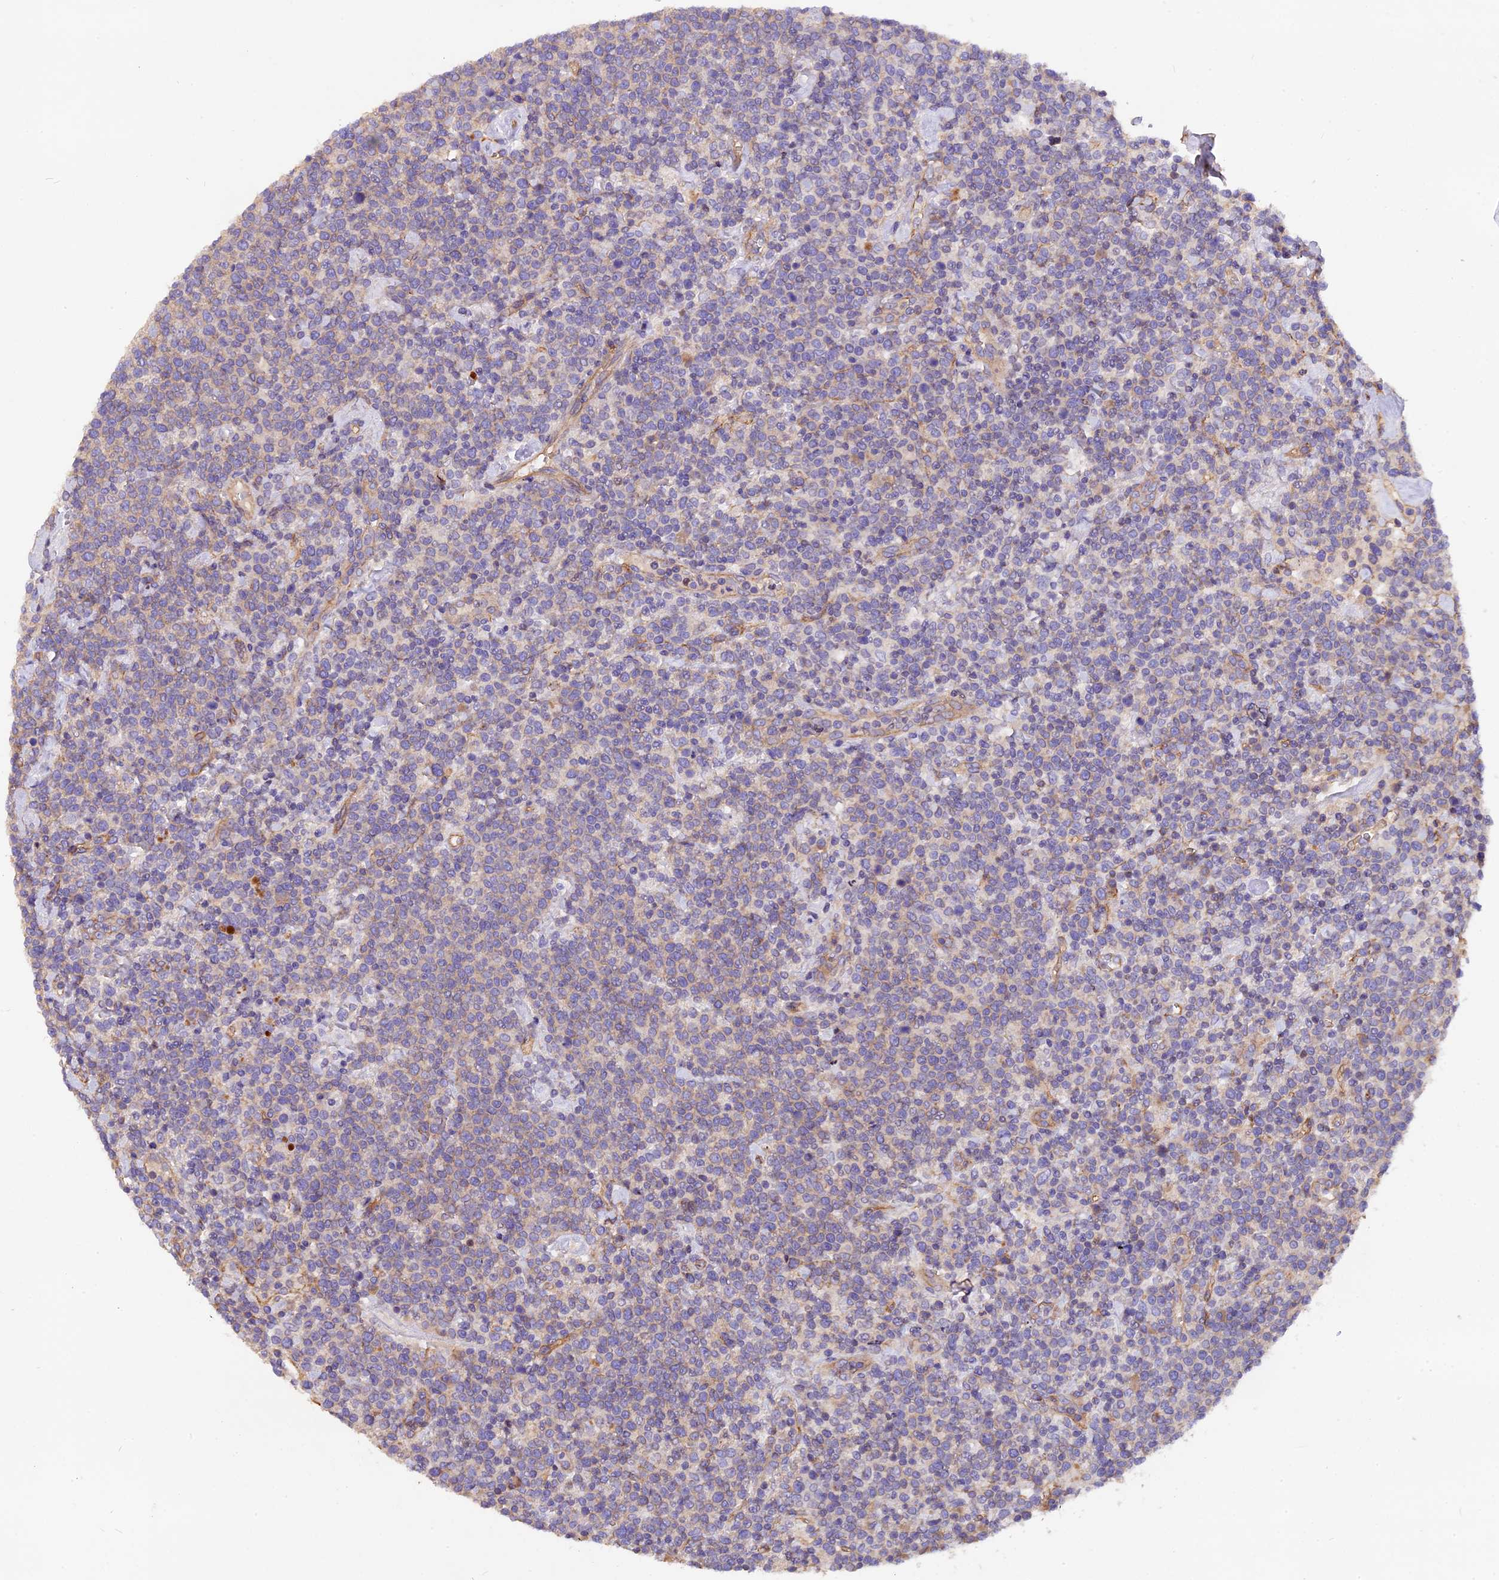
{"staining": {"intensity": "negative", "quantity": "none", "location": "none"}, "tissue": "lymphoma", "cell_type": "Tumor cells", "image_type": "cancer", "snomed": [{"axis": "morphology", "description": "Malignant lymphoma, non-Hodgkin's type, High grade"}, {"axis": "topography", "description": "Lymph node"}], "caption": "An IHC image of malignant lymphoma, non-Hodgkin's type (high-grade) is shown. There is no staining in tumor cells of malignant lymphoma, non-Hodgkin's type (high-grade).", "gene": "ERMARD", "patient": {"sex": "male", "age": 61}}